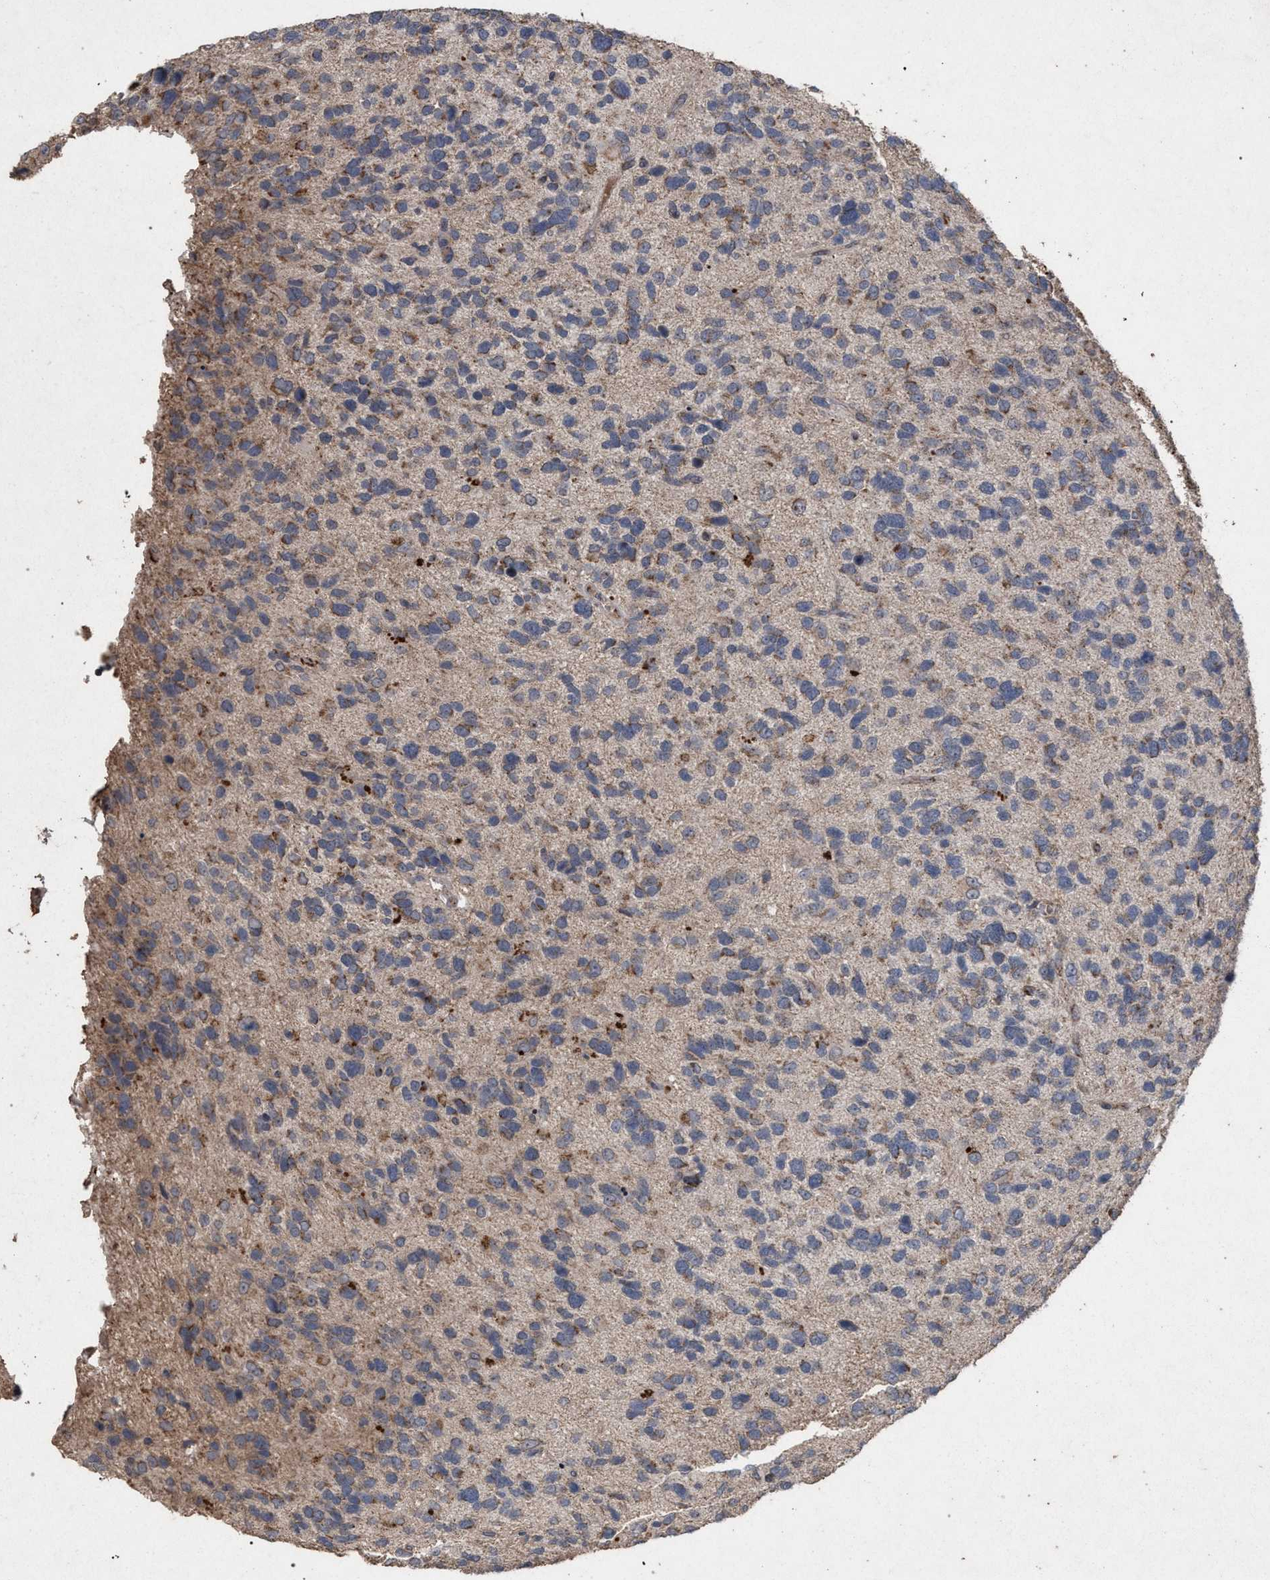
{"staining": {"intensity": "moderate", "quantity": "<25%", "location": "cytoplasmic/membranous"}, "tissue": "glioma", "cell_type": "Tumor cells", "image_type": "cancer", "snomed": [{"axis": "morphology", "description": "Glioma, malignant, High grade"}, {"axis": "topography", "description": "Brain"}], "caption": "IHC staining of glioma, which reveals low levels of moderate cytoplasmic/membranous staining in approximately <25% of tumor cells indicating moderate cytoplasmic/membranous protein staining. The staining was performed using DAB (brown) for protein detection and nuclei were counterstained in hematoxylin (blue).", "gene": "PKD2L1", "patient": {"sex": "female", "age": 58}}